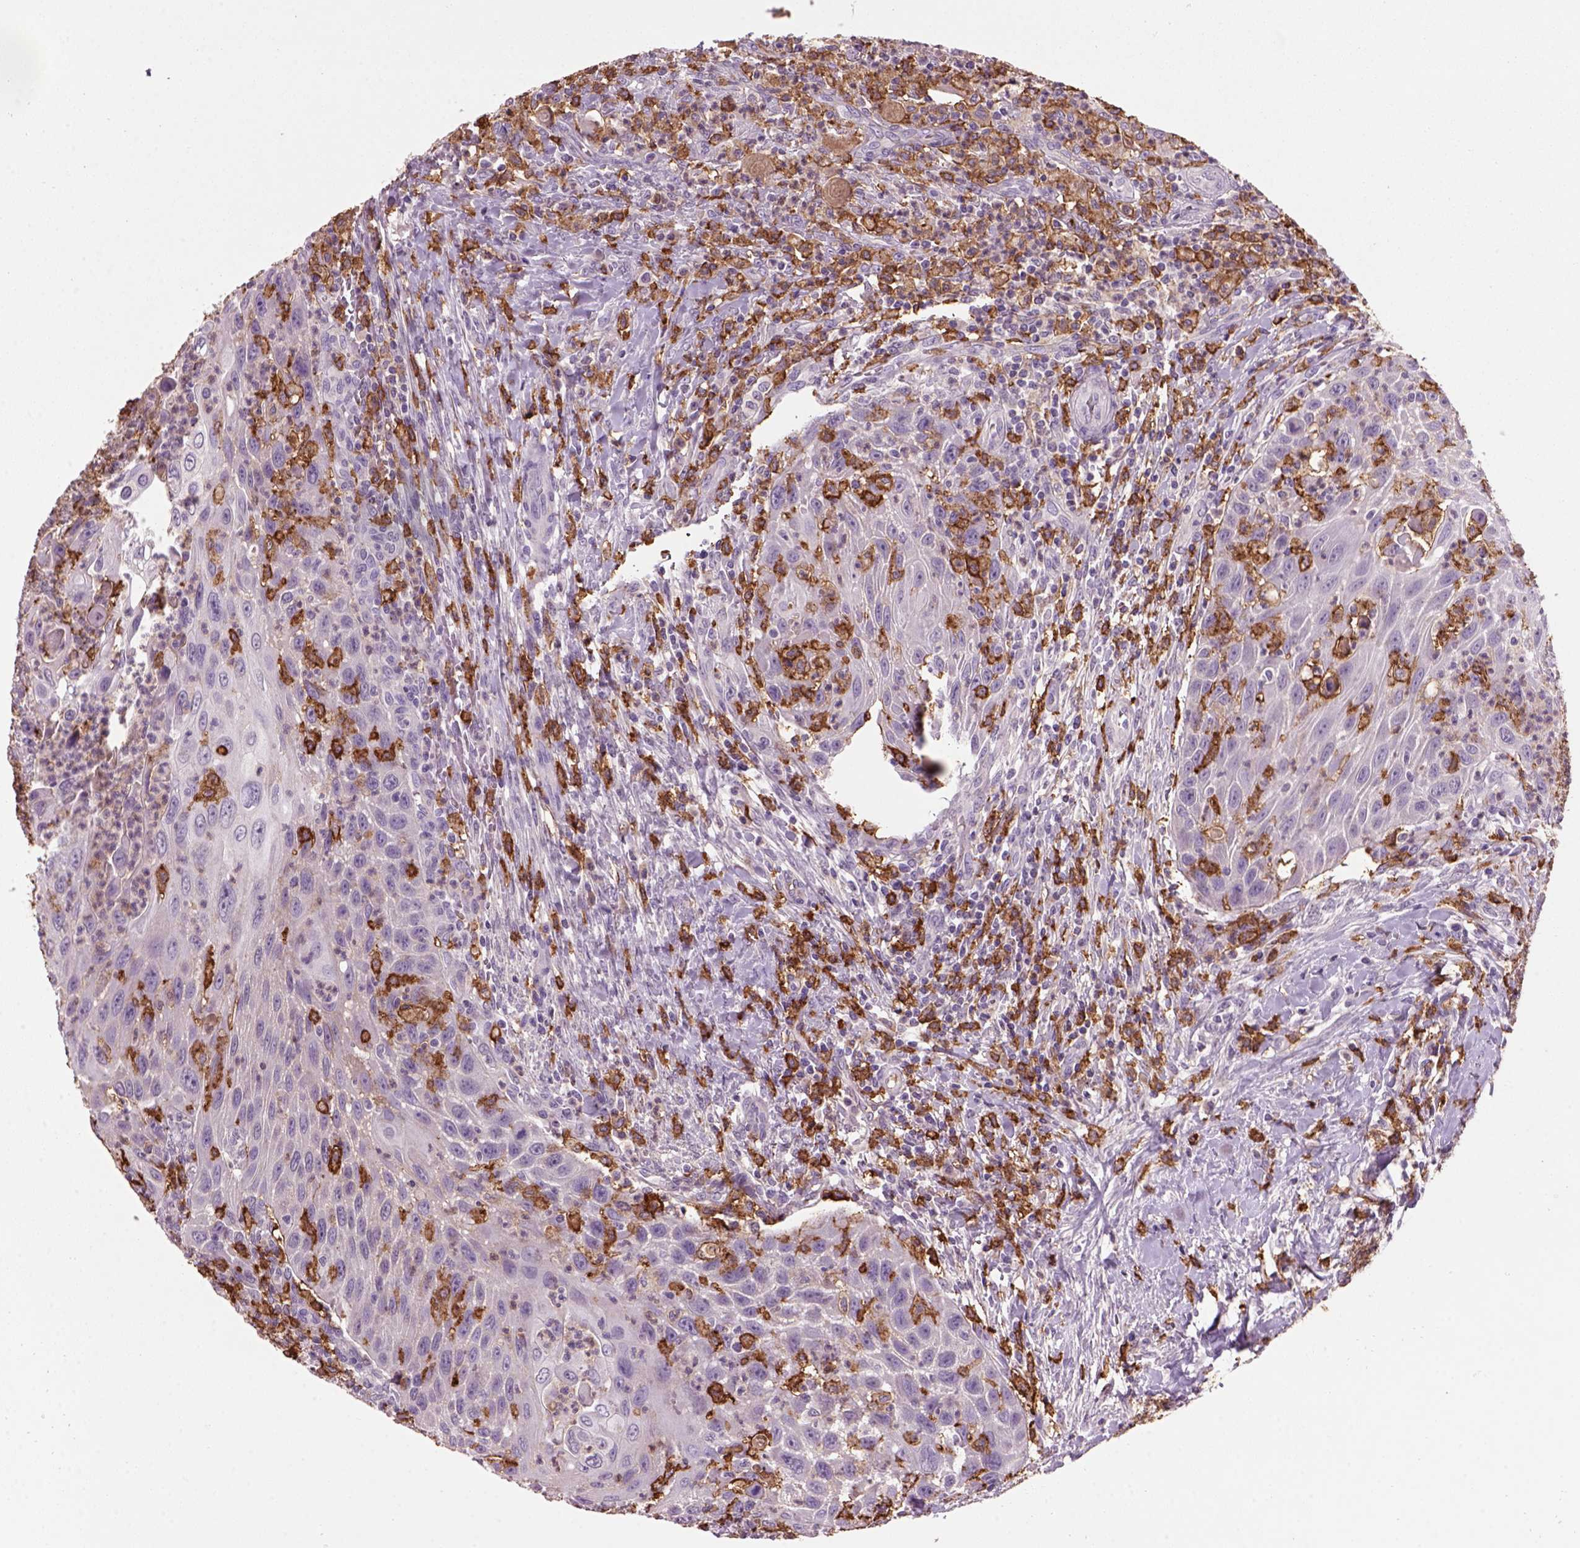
{"staining": {"intensity": "negative", "quantity": "none", "location": "none"}, "tissue": "head and neck cancer", "cell_type": "Tumor cells", "image_type": "cancer", "snomed": [{"axis": "morphology", "description": "Squamous cell carcinoma, NOS"}, {"axis": "topography", "description": "Head-Neck"}], "caption": "This is an immunohistochemistry photomicrograph of human head and neck squamous cell carcinoma. There is no positivity in tumor cells.", "gene": "CD14", "patient": {"sex": "male", "age": 69}}